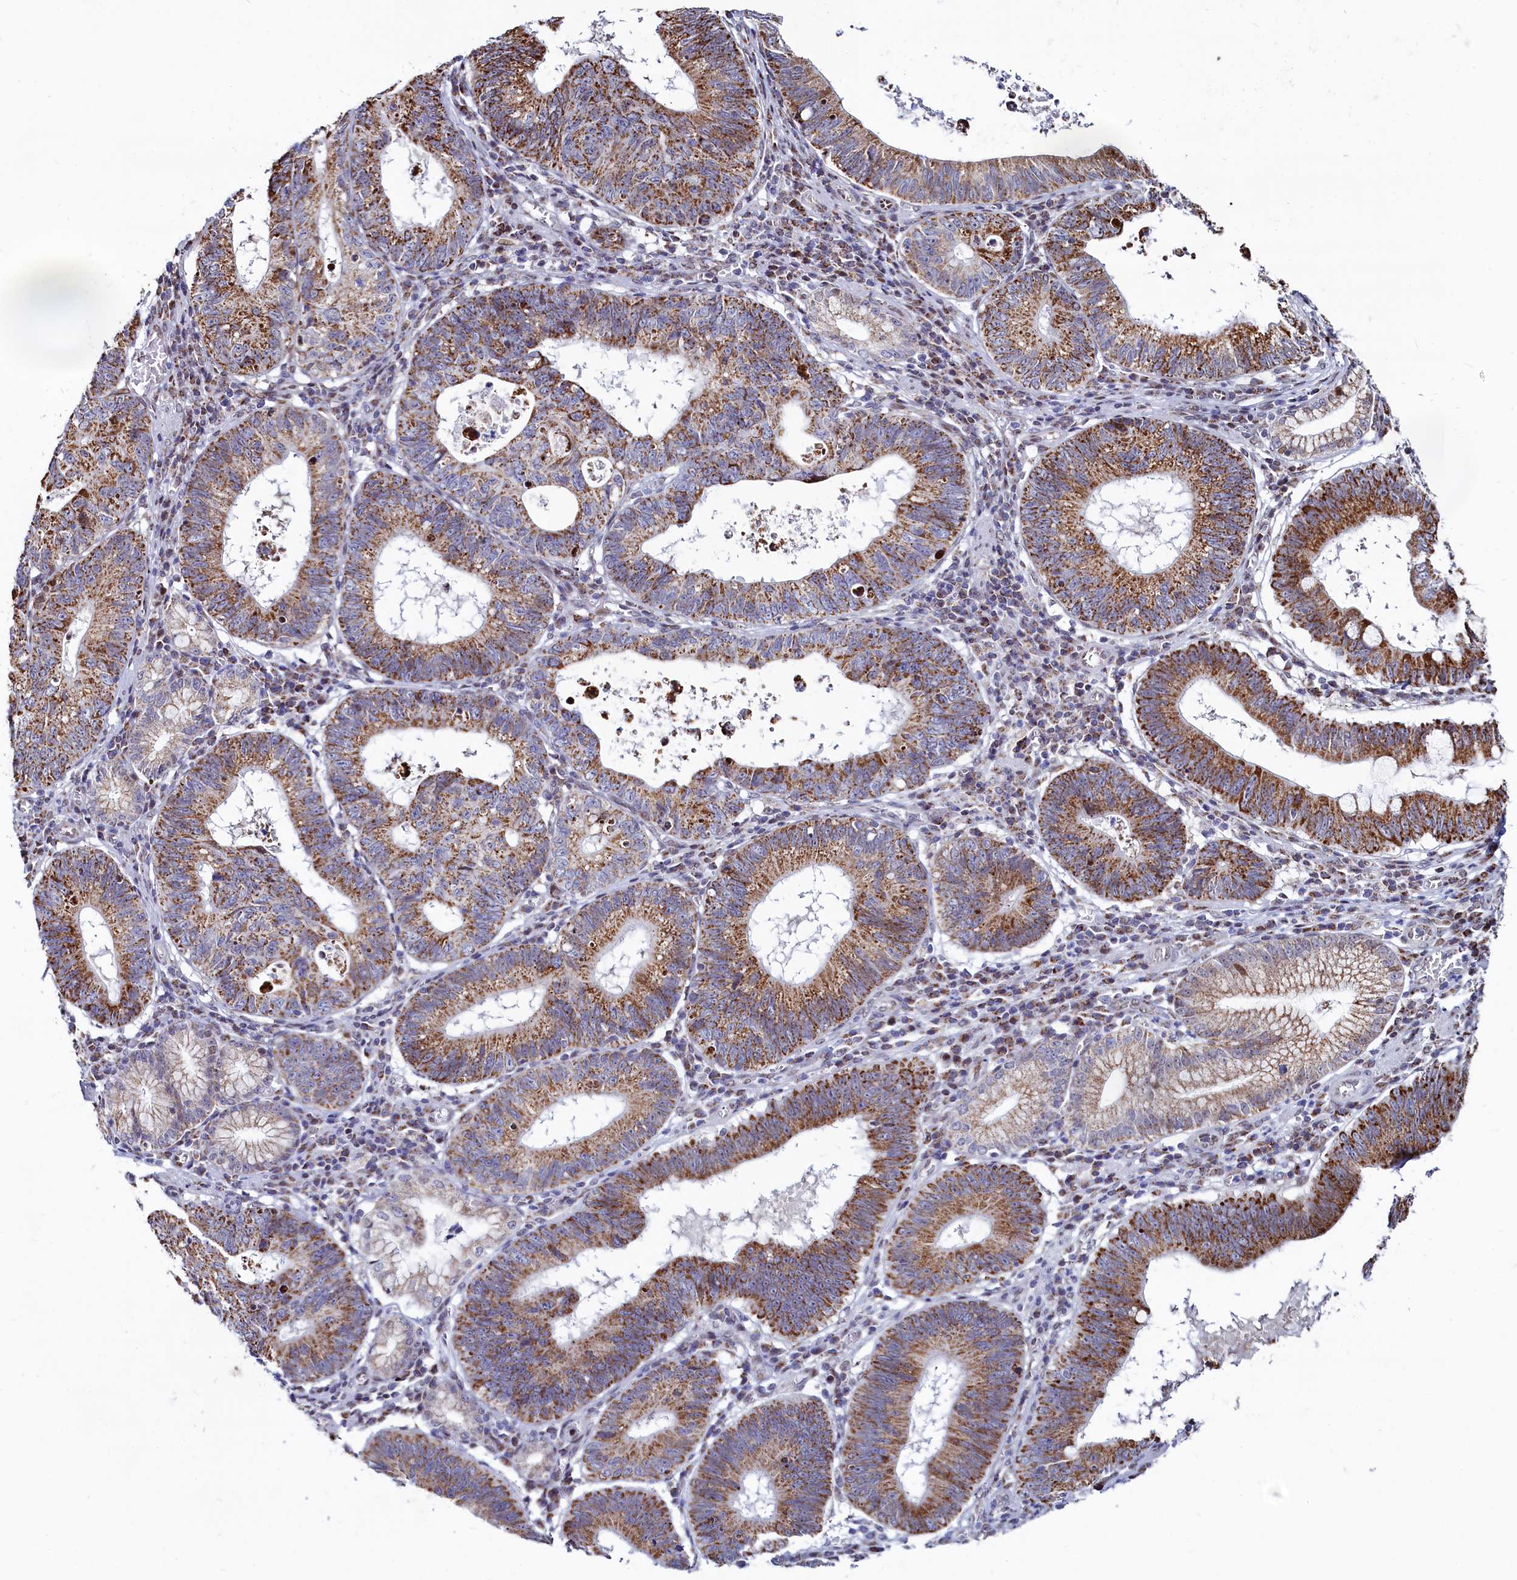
{"staining": {"intensity": "moderate", "quantity": ">75%", "location": "cytoplasmic/membranous"}, "tissue": "stomach cancer", "cell_type": "Tumor cells", "image_type": "cancer", "snomed": [{"axis": "morphology", "description": "Adenocarcinoma, NOS"}, {"axis": "topography", "description": "Stomach"}], "caption": "DAB immunohistochemical staining of stomach cancer (adenocarcinoma) shows moderate cytoplasmic/membranous protein staining in approximately >75% of tumor cells.", "gene": "HDGFL3", "patient": {"sex": "male", "age": 59}}